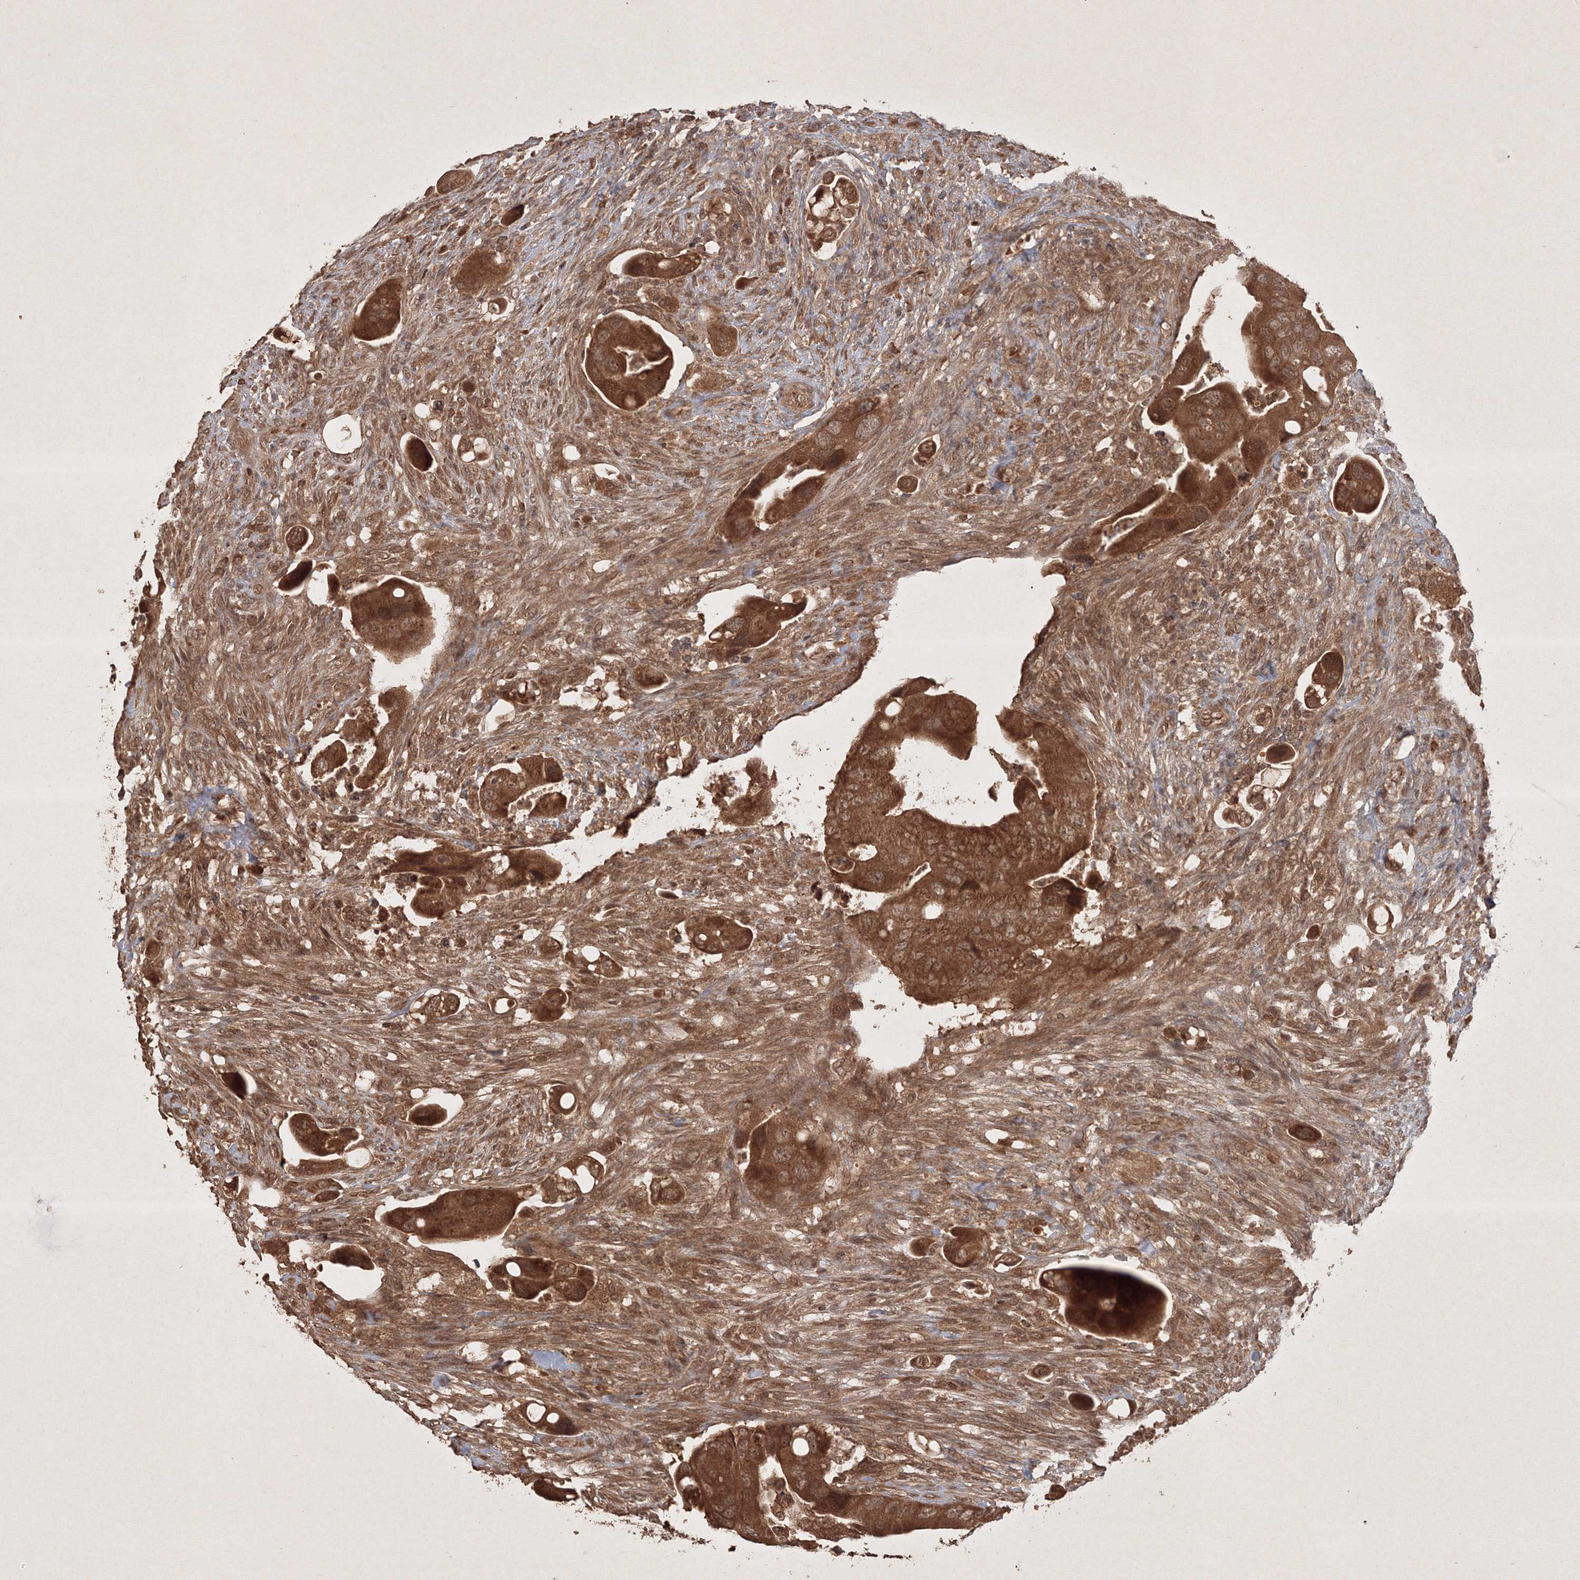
{"staining": {"intensity": "moderate", "quantity": ">75%", "location": "cytoplasmic/membranous,nuclear"}, "tissue": "colorectal cancer", "cell_type": "Tumor cells", "image_type": "cancer", "snomed": [{"axis": "morphology", "description": "Adenocarcinoma, NOS"}, {"axis": "topography", "description": "Rectum"}], "caption": "A micrograph of human colorectal adenocarcinoma stained for a protein displays moderate cytoplasmic/membranous and nuclear brown staining in tumor cells.", "gene": "PELI3", "patient": {"sex": "female", "age": 57}}